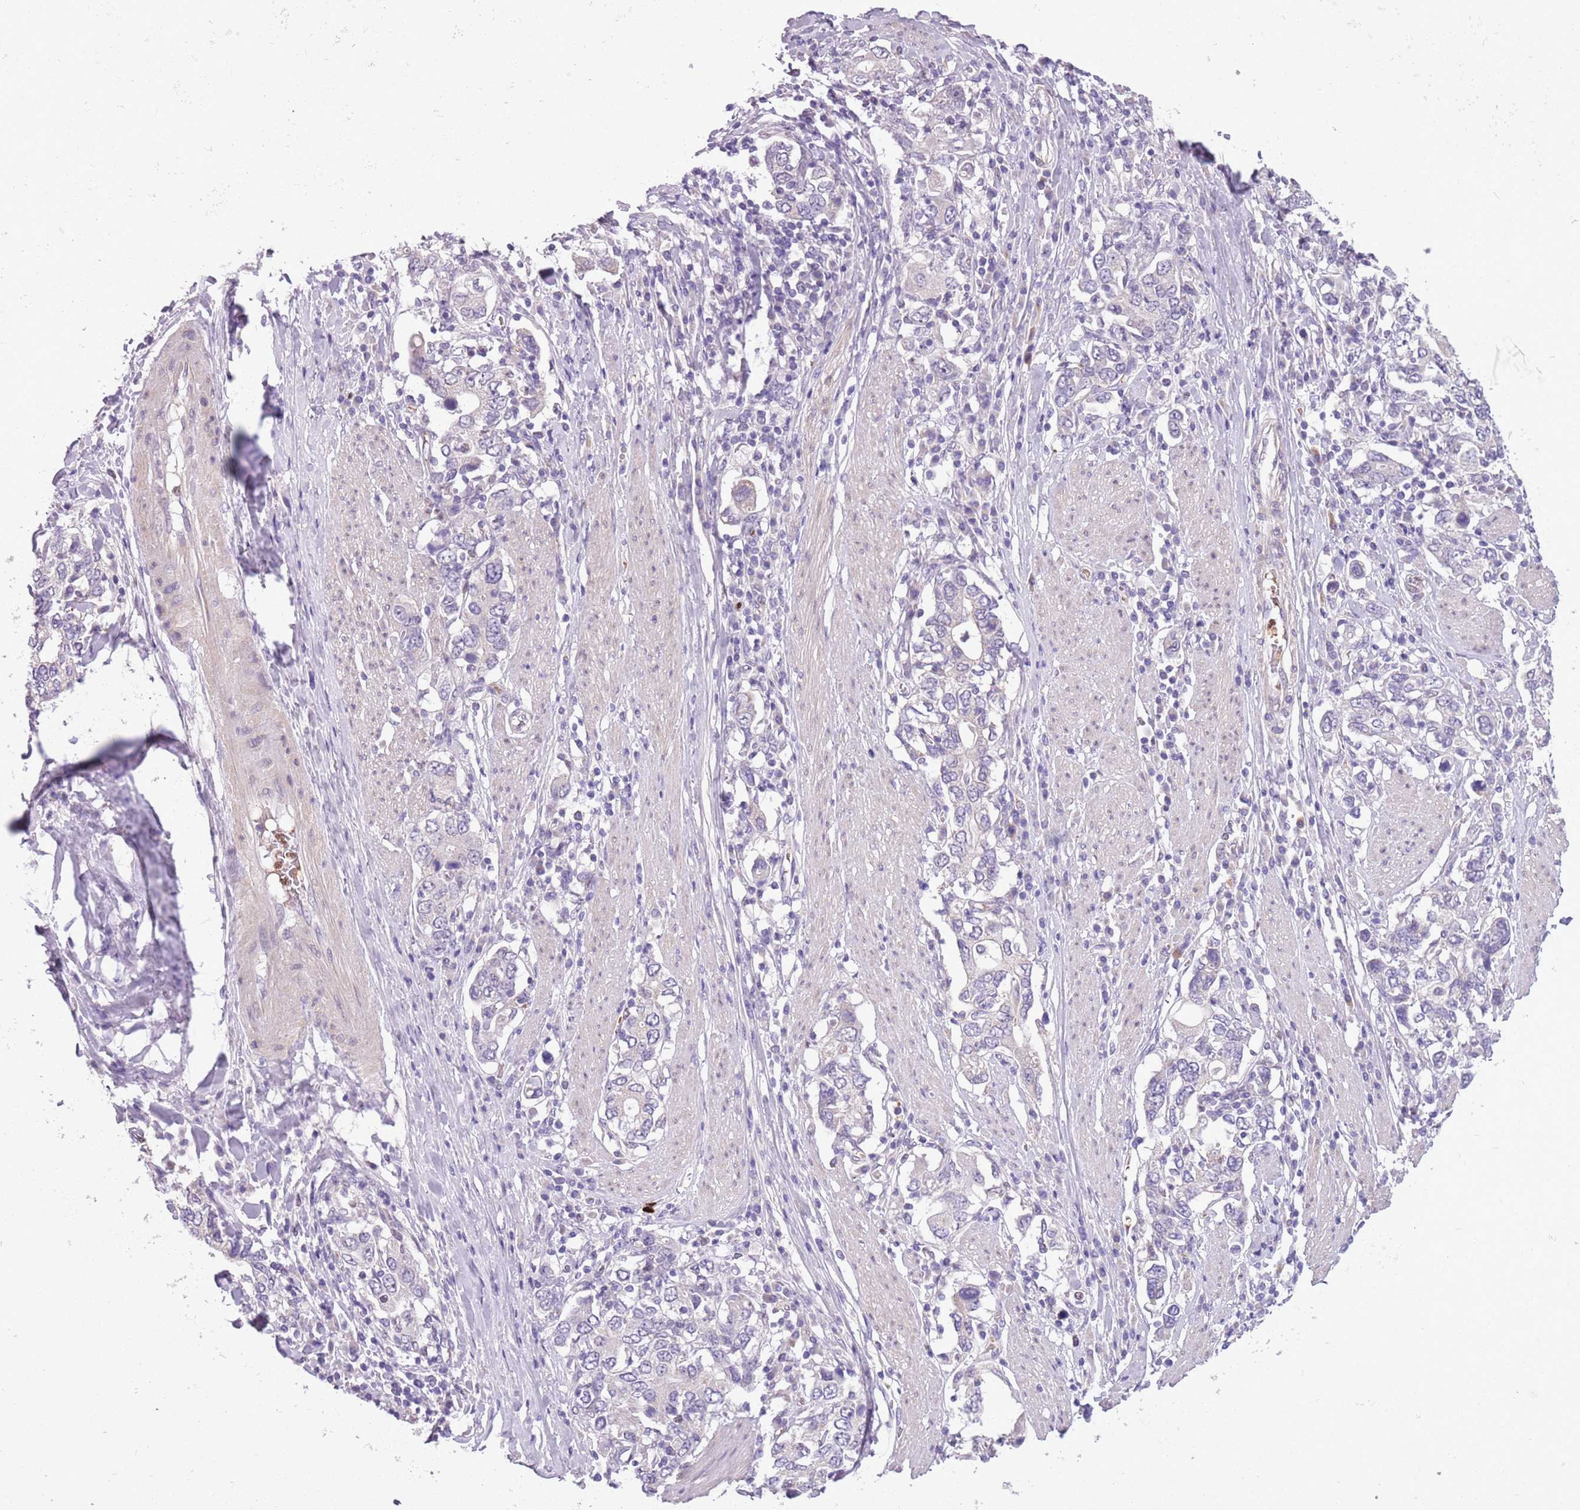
{"staining": {"intensity": "negative", "quantity": "none", "location": "none"}, "tissue": "stomach cancer", "cell_type": "Tumor cells", "image_type": "cancer", "snomed": [{"axis": "morphology", "description": "Adenocarcinoma, NOS"}, {"axis": "topography", "description": "Stomach, upper"}, {"axis": "topography", "description": "Stomach"}], "caption": "High power microscopy micrograph of an immunohistochemistry photomicrograph of stomach cancer (adenocarcinoma), revealing no significant positivity in tumor cells.", "gene": "ADCY7", "patient": {"sex": "male", "age": 62}}